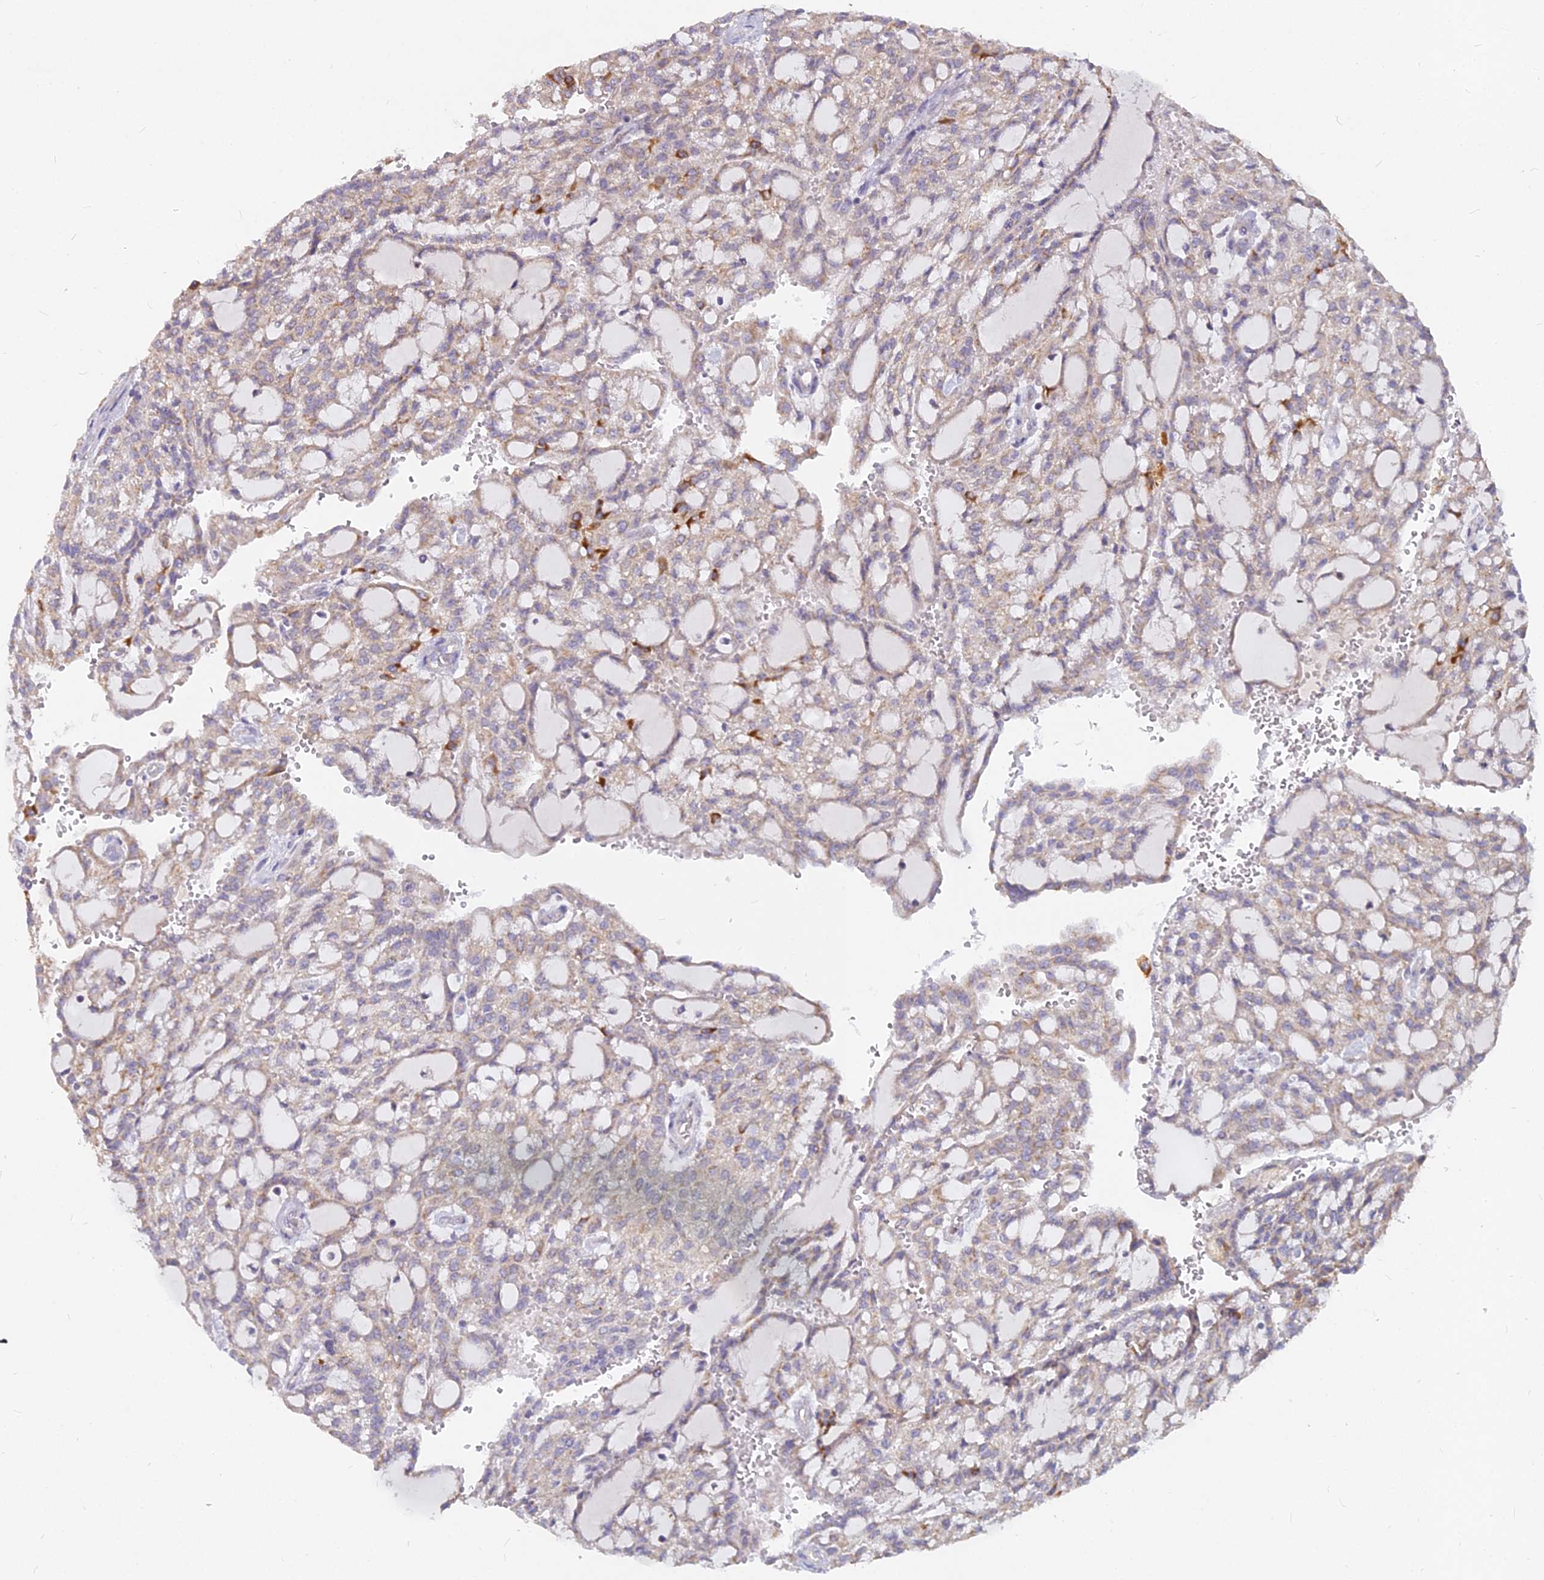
{"staining": {"intensity": "weak", "quantity": "25%-75%", "location": "cytoplasmic/membranous"}, "tissue": "renal cancer", "cell_type": "Tumor cells", "image_type": "cancer", "snomed": [{"axis": "morphology", "description": "Adenocarcinoma, NOS"}, {"axis": "topography", "description": "Kidney"}], "caption": "Renal adenocarcinoma stained with a brown dye exhibits weak cytoplasmic/membranous positive expression in approximately 25%-75% of tumor cells.", "gene": "MICU2", "patient": {"sex": "male", "age": 63}}